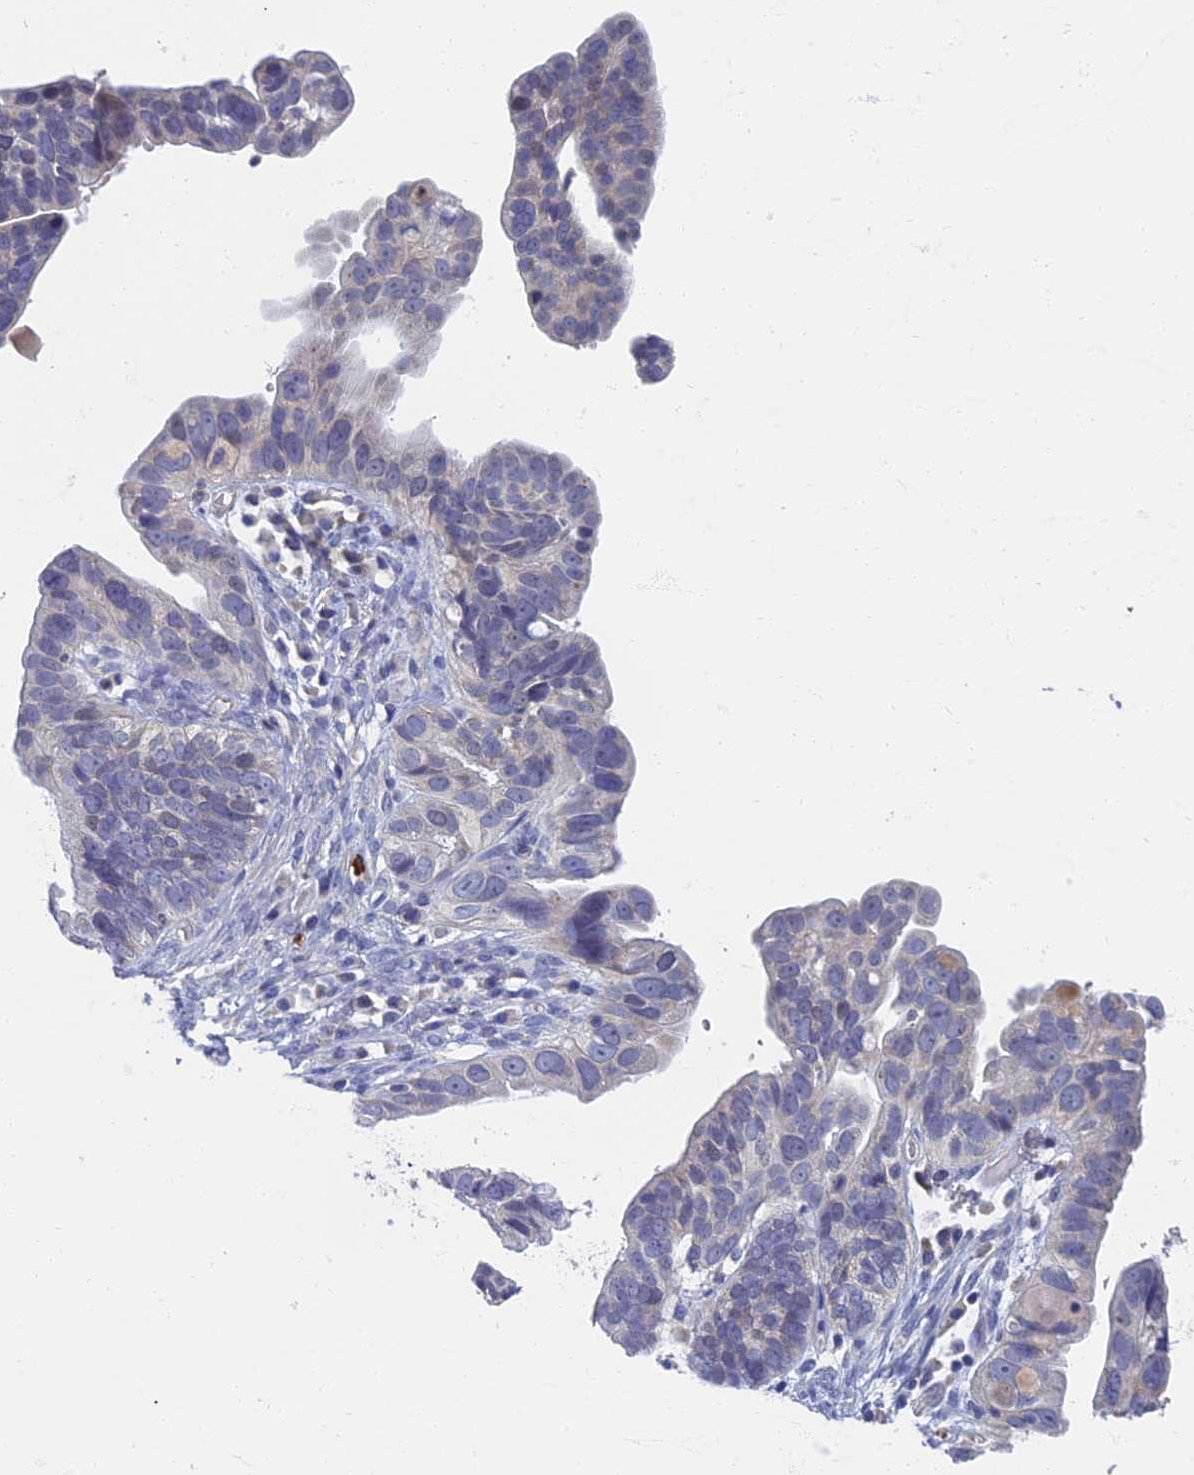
{"staining": {"intensity": "negative", "quantity": "none", "location": "none"}, "tissue": "ovarian cancer", "cell_type": "Tumor cells", "image_type": "cancer", "snomed": [{"axis": "morphology", "description": "Cystadenocarcinoma, serous, NOS"}, {"axis": "topography", "description": "Ovary"}], "caption": "Human serous cystadenocarcinoma (ovarian) stained for a protein using immunohistochemistry shows no expression in tumor cells.", "gene": "SPIN4", "patient": {"sex": "female", "age": 56}}